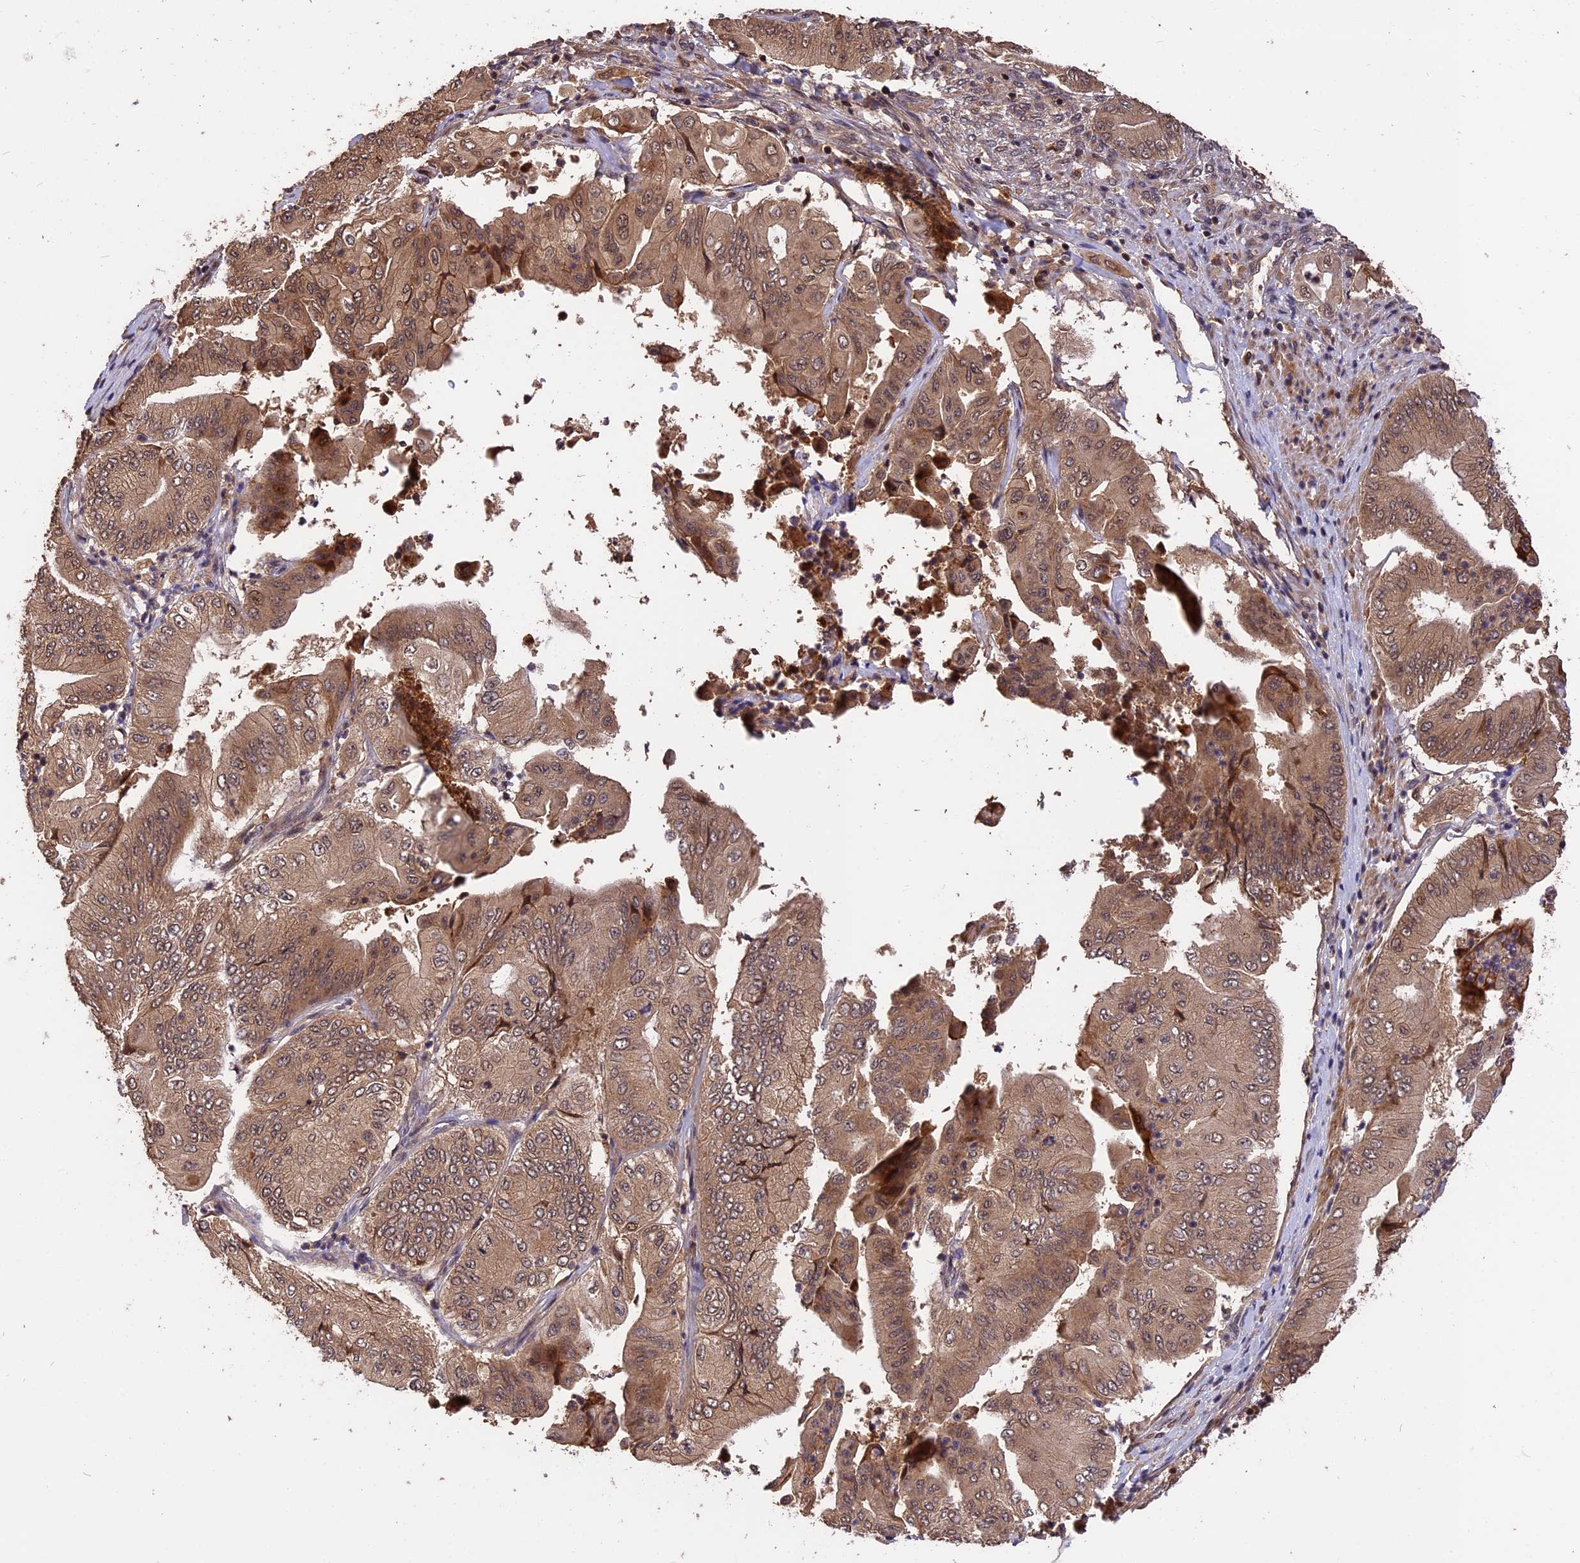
{"staining": {"intensity": "moderate", "quantity": ">75%", "location": "cytoplasmic/membranous,nuclear"}, "tissue": "pancreatic cancer", "cell_type": "Tumor cells", "image_type": "cancer", "snomed": [{"axis": "morphology", "description": "Adenocarcinoma, NOS"}, {"axis": "topography", "description": "Pancreas"}], "caption": "Moderate cytoplasmic/membranous and nuclear expression is seen in about >75% of tumor cells in pancreatic cancer.", "gene": "ESCO1", "patient": {"sex": "female", "age": 77}}